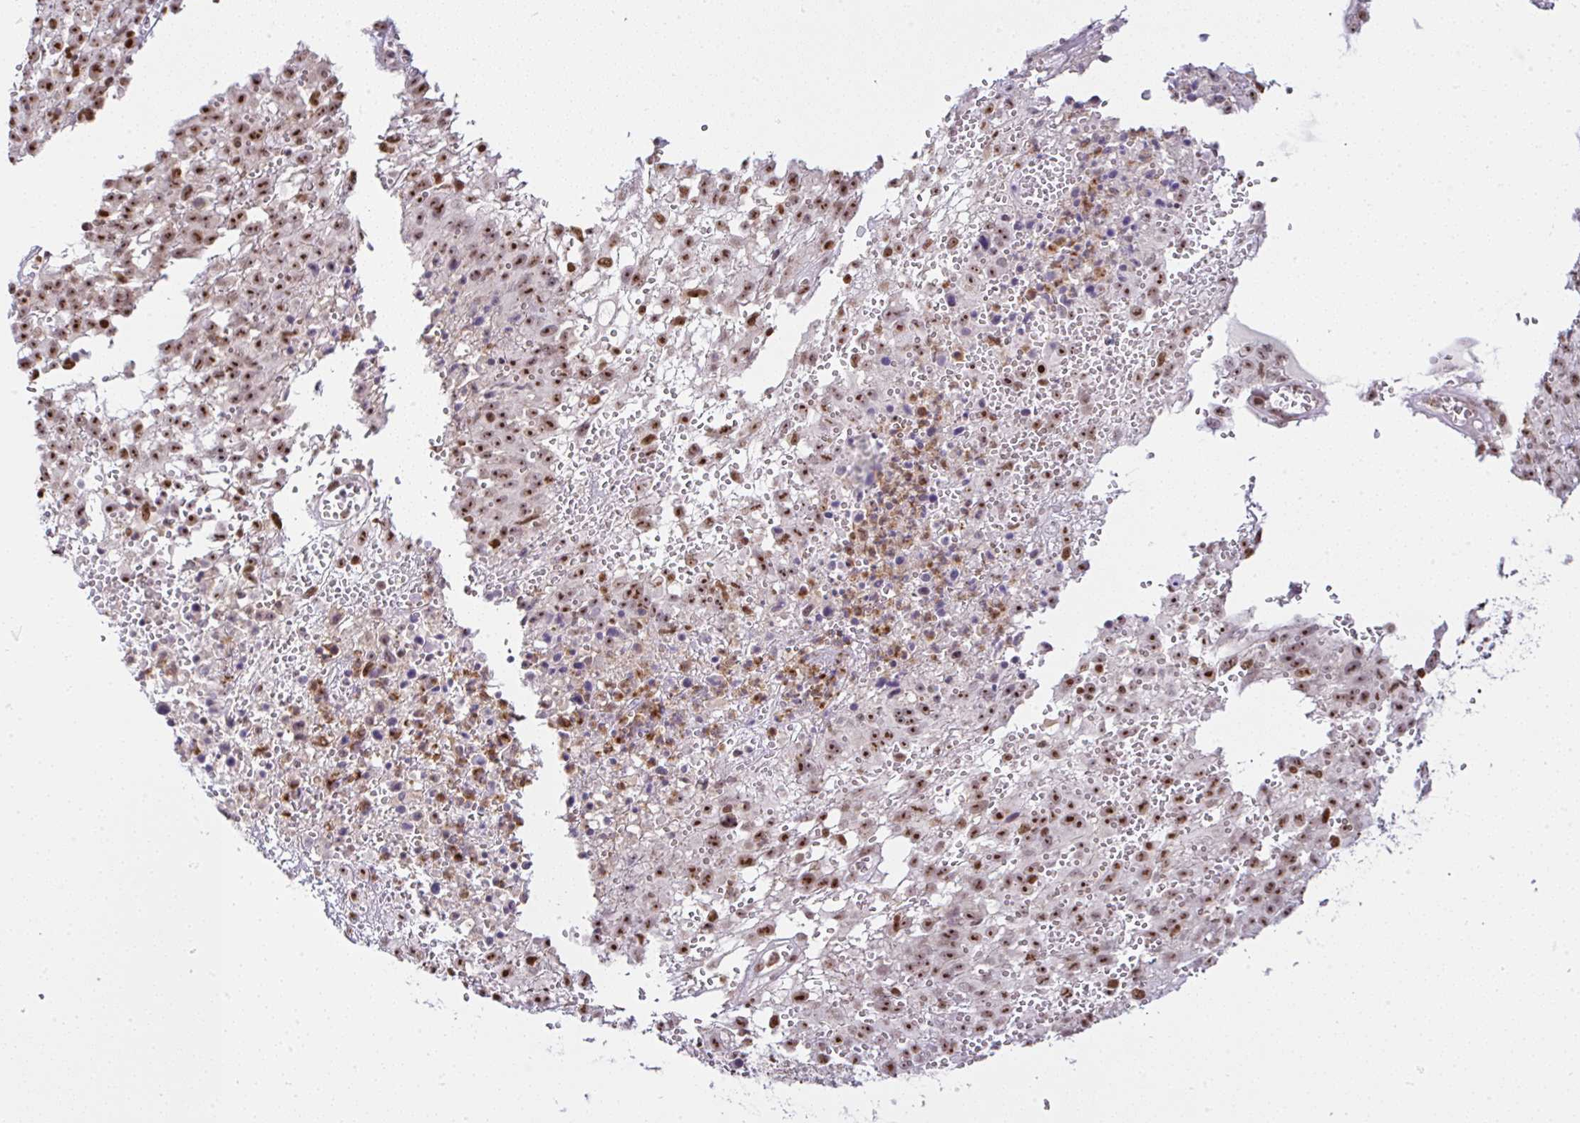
{"staining": {"intensity": "moderate", "quantity": ">75%", "location": "nuclear"}, "tissue": "melanoma", "cell_type": "Tumor cells", "image_type": "cancer", "snomed": [{"axis": "morphology", "description": "Malignant melanoma, NOS"}, {"axis": "topography", "description": "Skin"}], "caption": "Moderate nuclear protein staining is present in about >75% of tumor cells in melanoma.", "gene": "PTPN2", "patient": {"sex": "male", "age": 46}}